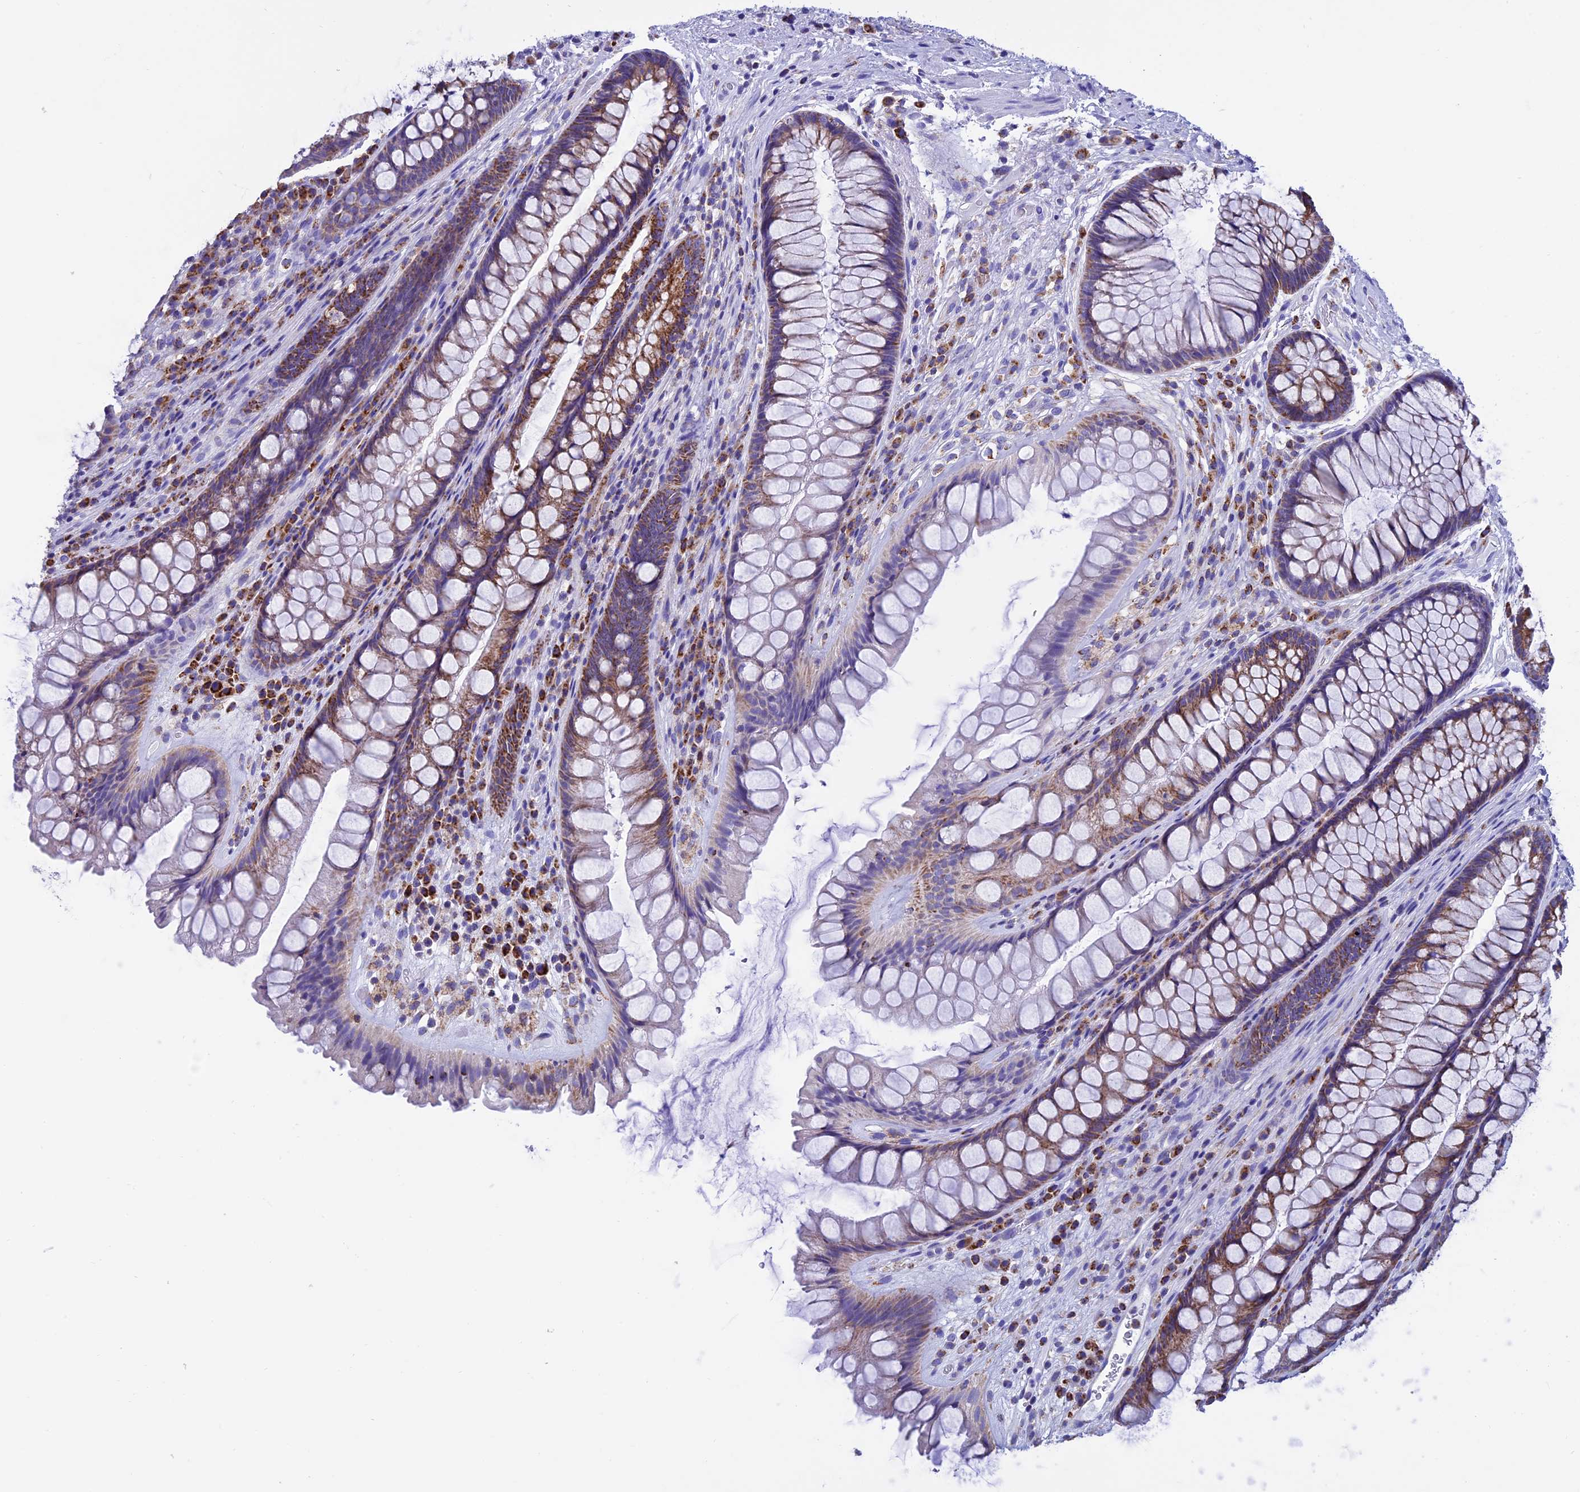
{"staining": {"intensity": "moderate", "quantity": "25%-75%", "location": "cytoplasmic/membranous"}, "tissue": "rectum", "cell_type": "Glandular cells", "image_type": "normal", "snomed": [{"axis": "morphology", "description": "Normal tissue, NOS"}, {"axis": "topography", "description": "Rectum"}], "caption": "Immunohistochemistry (IHC) staining of unremarkable rectum, which displays medium levels of moderate cytoplasmic/membranous expression in about 25%-75% of glandular cells indicating moderate cytoplasmic/membranous protein staining. The staining was performed using DAB (brown) for protein detection and nuclei were counterstained in hematoxylin (blue).", "gene": "SLC8B1", "patient": {"sex": "male", "age": 74}}